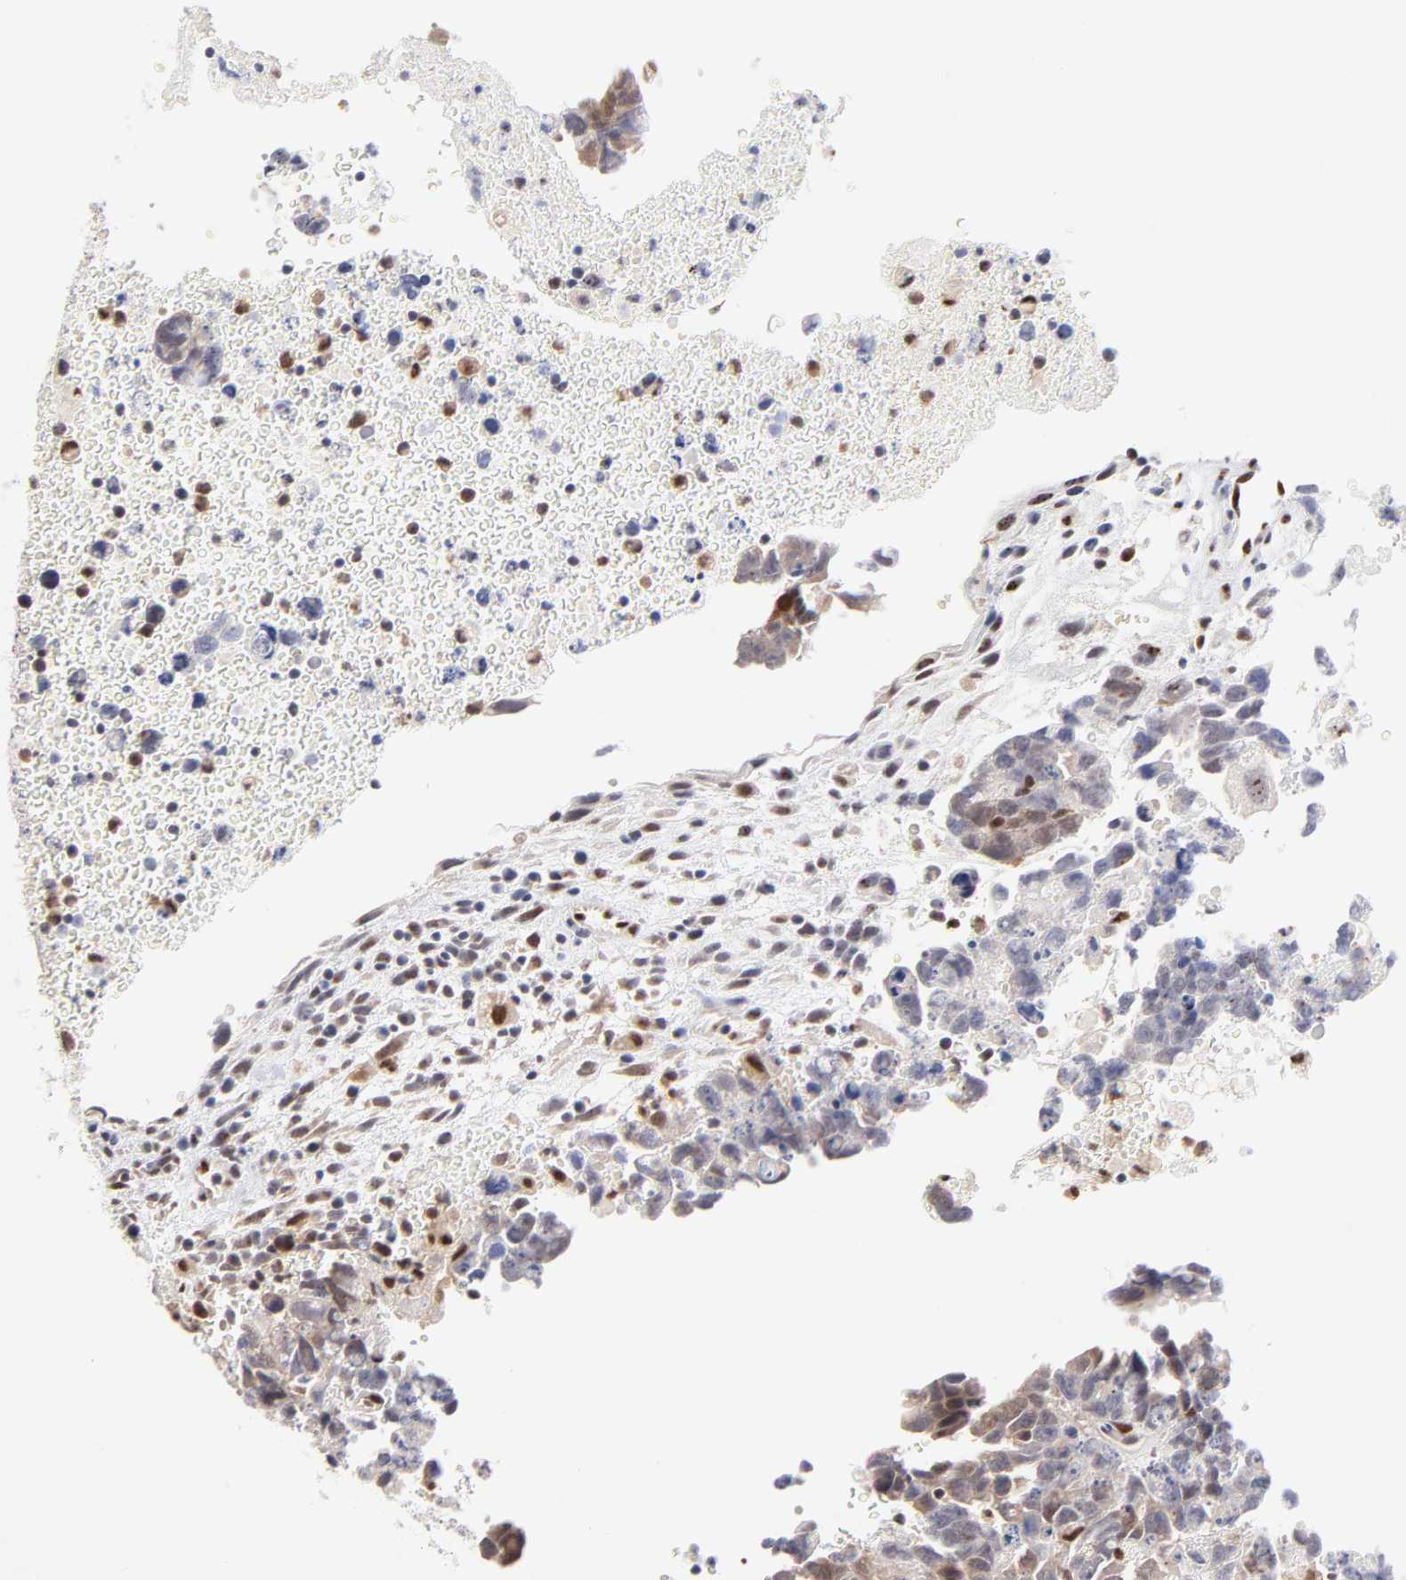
{"staining": {"intensity": "negative", "quantity": "none", "location": "none"}, "tissue": "testis cancer", "cell_type": "Tumor cells", "image_type": "cancer", "snomed": [{"axis": "morphology", "description": "Carcinoma, Embryonal, NOS"}, {"axis": "topography", "description": "Testis"}], "caption": "IHC of embryonal carcinoma (testis) displays no positivity in tumor cells.", "gene": "STAT3", "patient": {"sex": "male", "age": 28}}